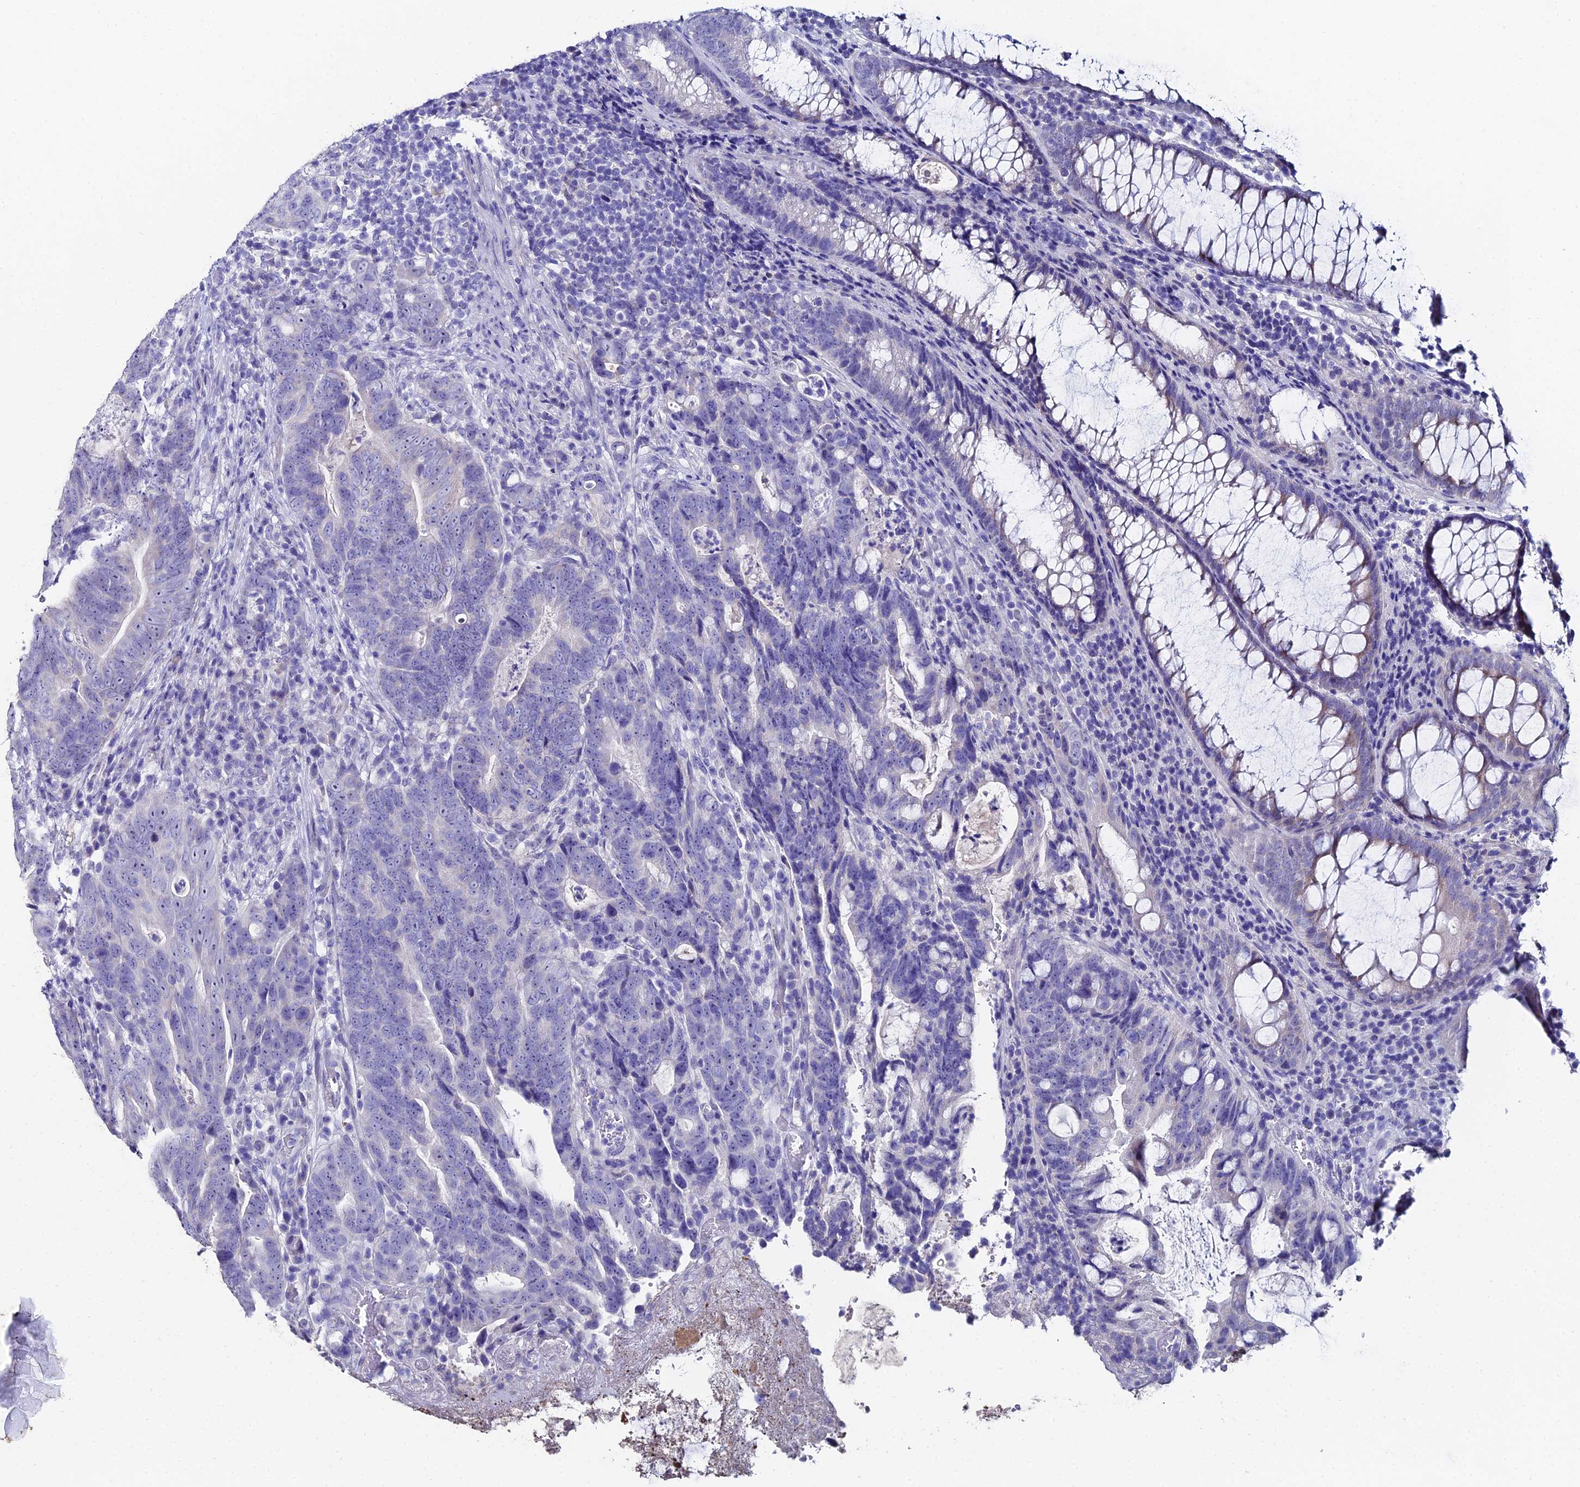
{"staining": {"intensity": "negative", "quantity": "none", "location": "none"}, "tissue": "colorectal cancer", "cell_type": "Tumor cells", "image_type": "cancer", "snomed": [{"axis": "morphology", "description": "Adenocarcinoma, NOS"}, {"axis": "topography", "description": "Colon"}], "caption": "High magnification brightfield microscopy of colorectal cancer stained with DAB (3,3'-diaminobenzidine) (brown) and counterstained with hematoxylin (blue): tumor cells show no significant staining.", "gene": "ESRRG", "patient": {"sex": "female", "age": 82}}